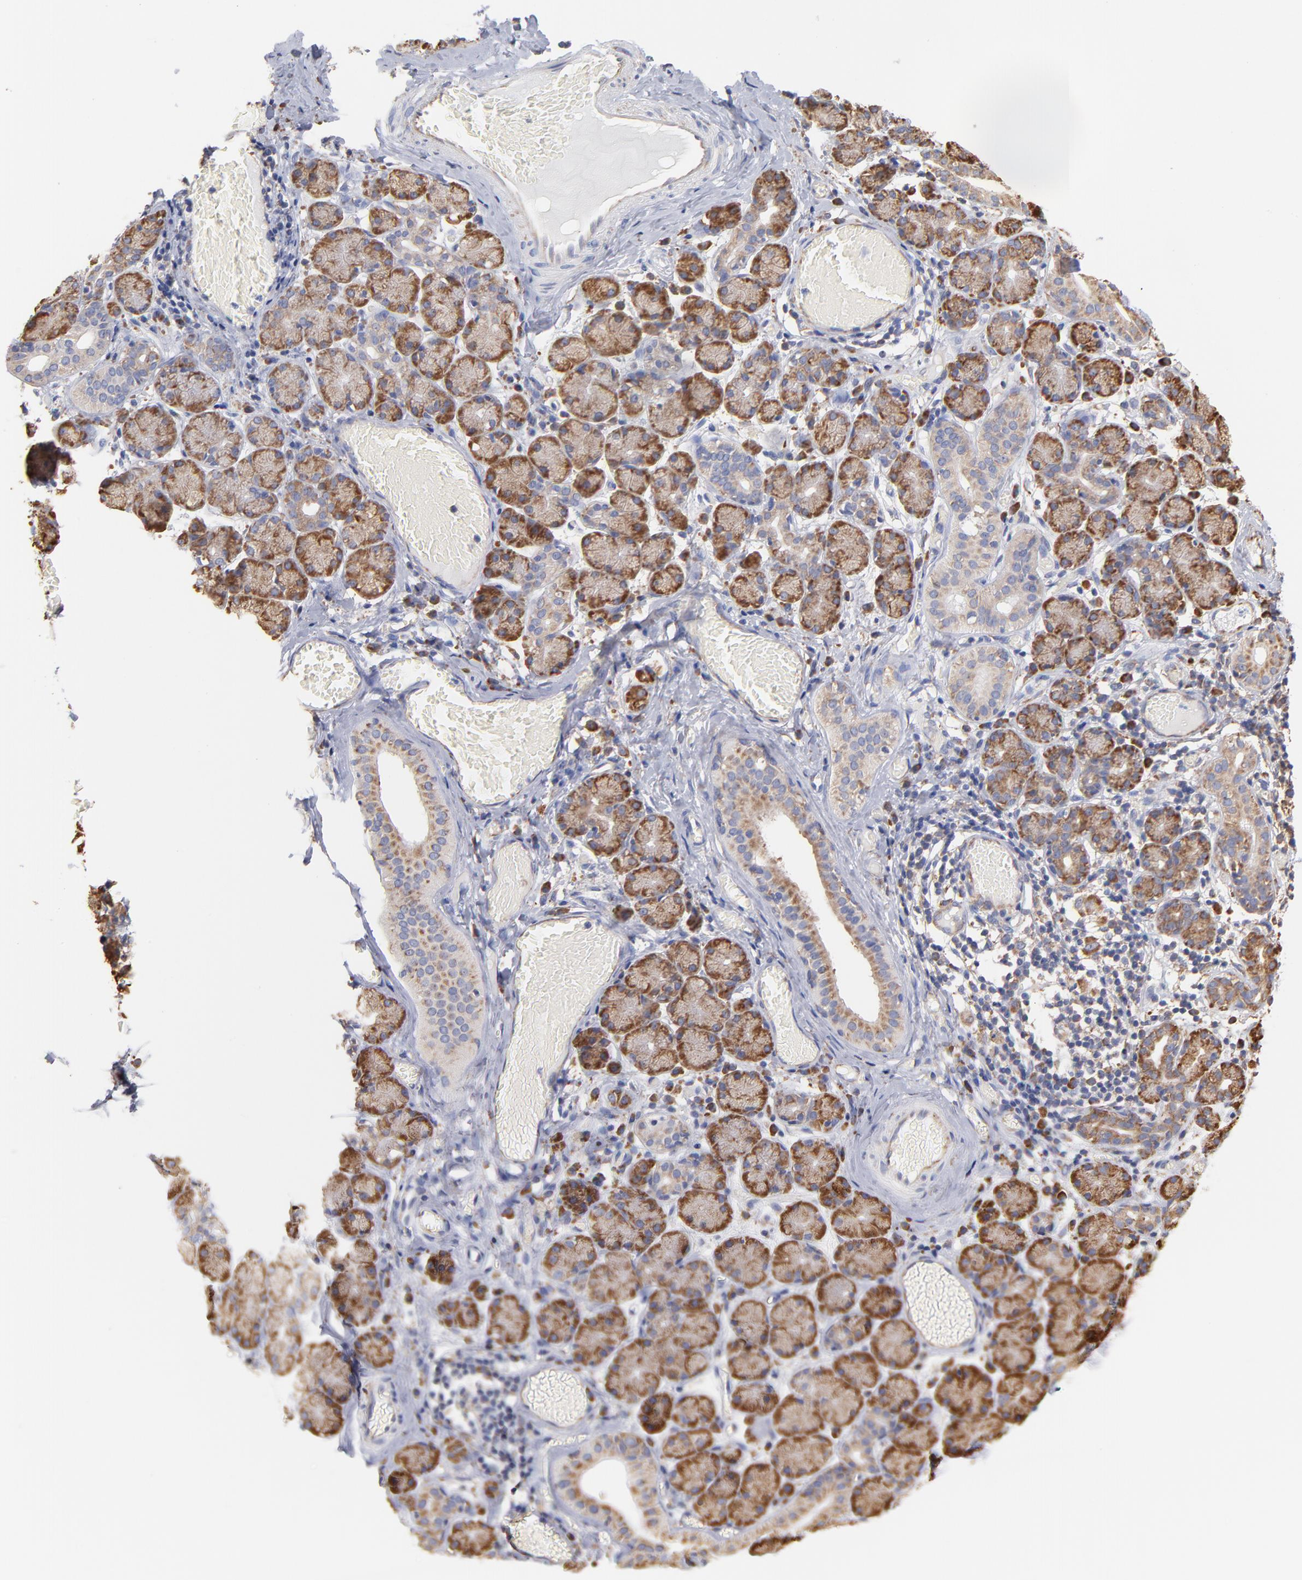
{"staining": {"intensity": "moderate", "quantity": "25%-75%", "location": "cytoplasmic/membranous"}, "tissue": "salivary gland", "cell_type": "Glandular cells", "image_type": "normal", "snomed": [{"axis": "morphology", "description": "Normal tissue, NOS"}, {"axis": "topography", "description": "Salivary gland"}], "caption": "A histopathology image showing moderate cytoplasmic/membranous staining in about 25%-75% of glandular cells in normal salivary gland, as visualized by brown immunohistochemical staining.", "gene": "RPL9", "patient": {"sex": "female", "age": 24}}